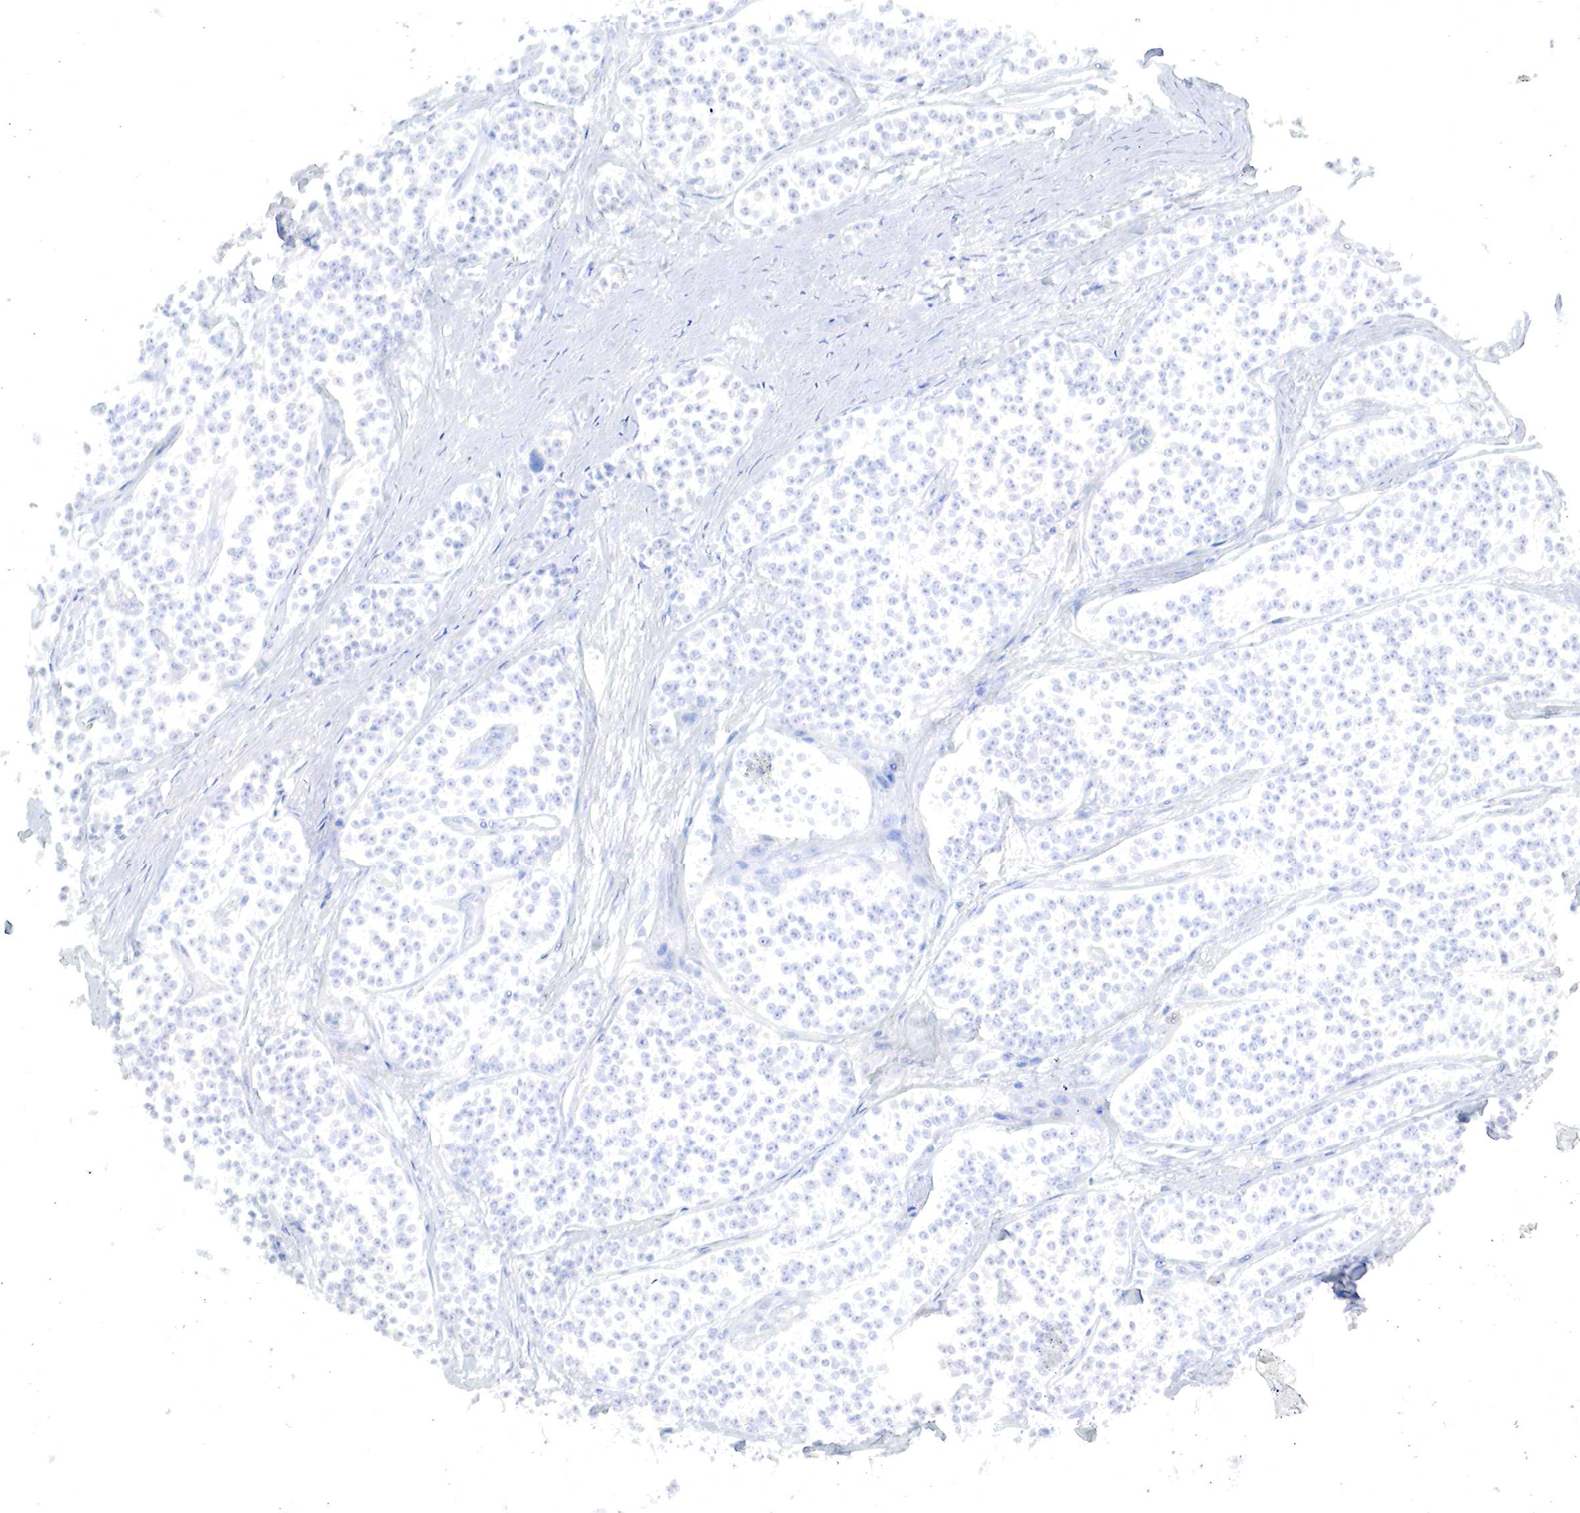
{"staining": {"intensity": "negative", "quantity": "none", "location": "none"}, "tissue": "carcinoid", "cell_type": "Tumor cells", "image_type": "cancer", "snomed": [{"axis": "morphology", "description": "Carcinoid, malignant, NOS"}, {"axis": "topography", "description": "Stomach"}], "caption": "A micrograph of human carcinoid (malignant) is negative for staining in tumor cells.", "gene": "OTC", "patient": {"sex": "female", "age": 76}}